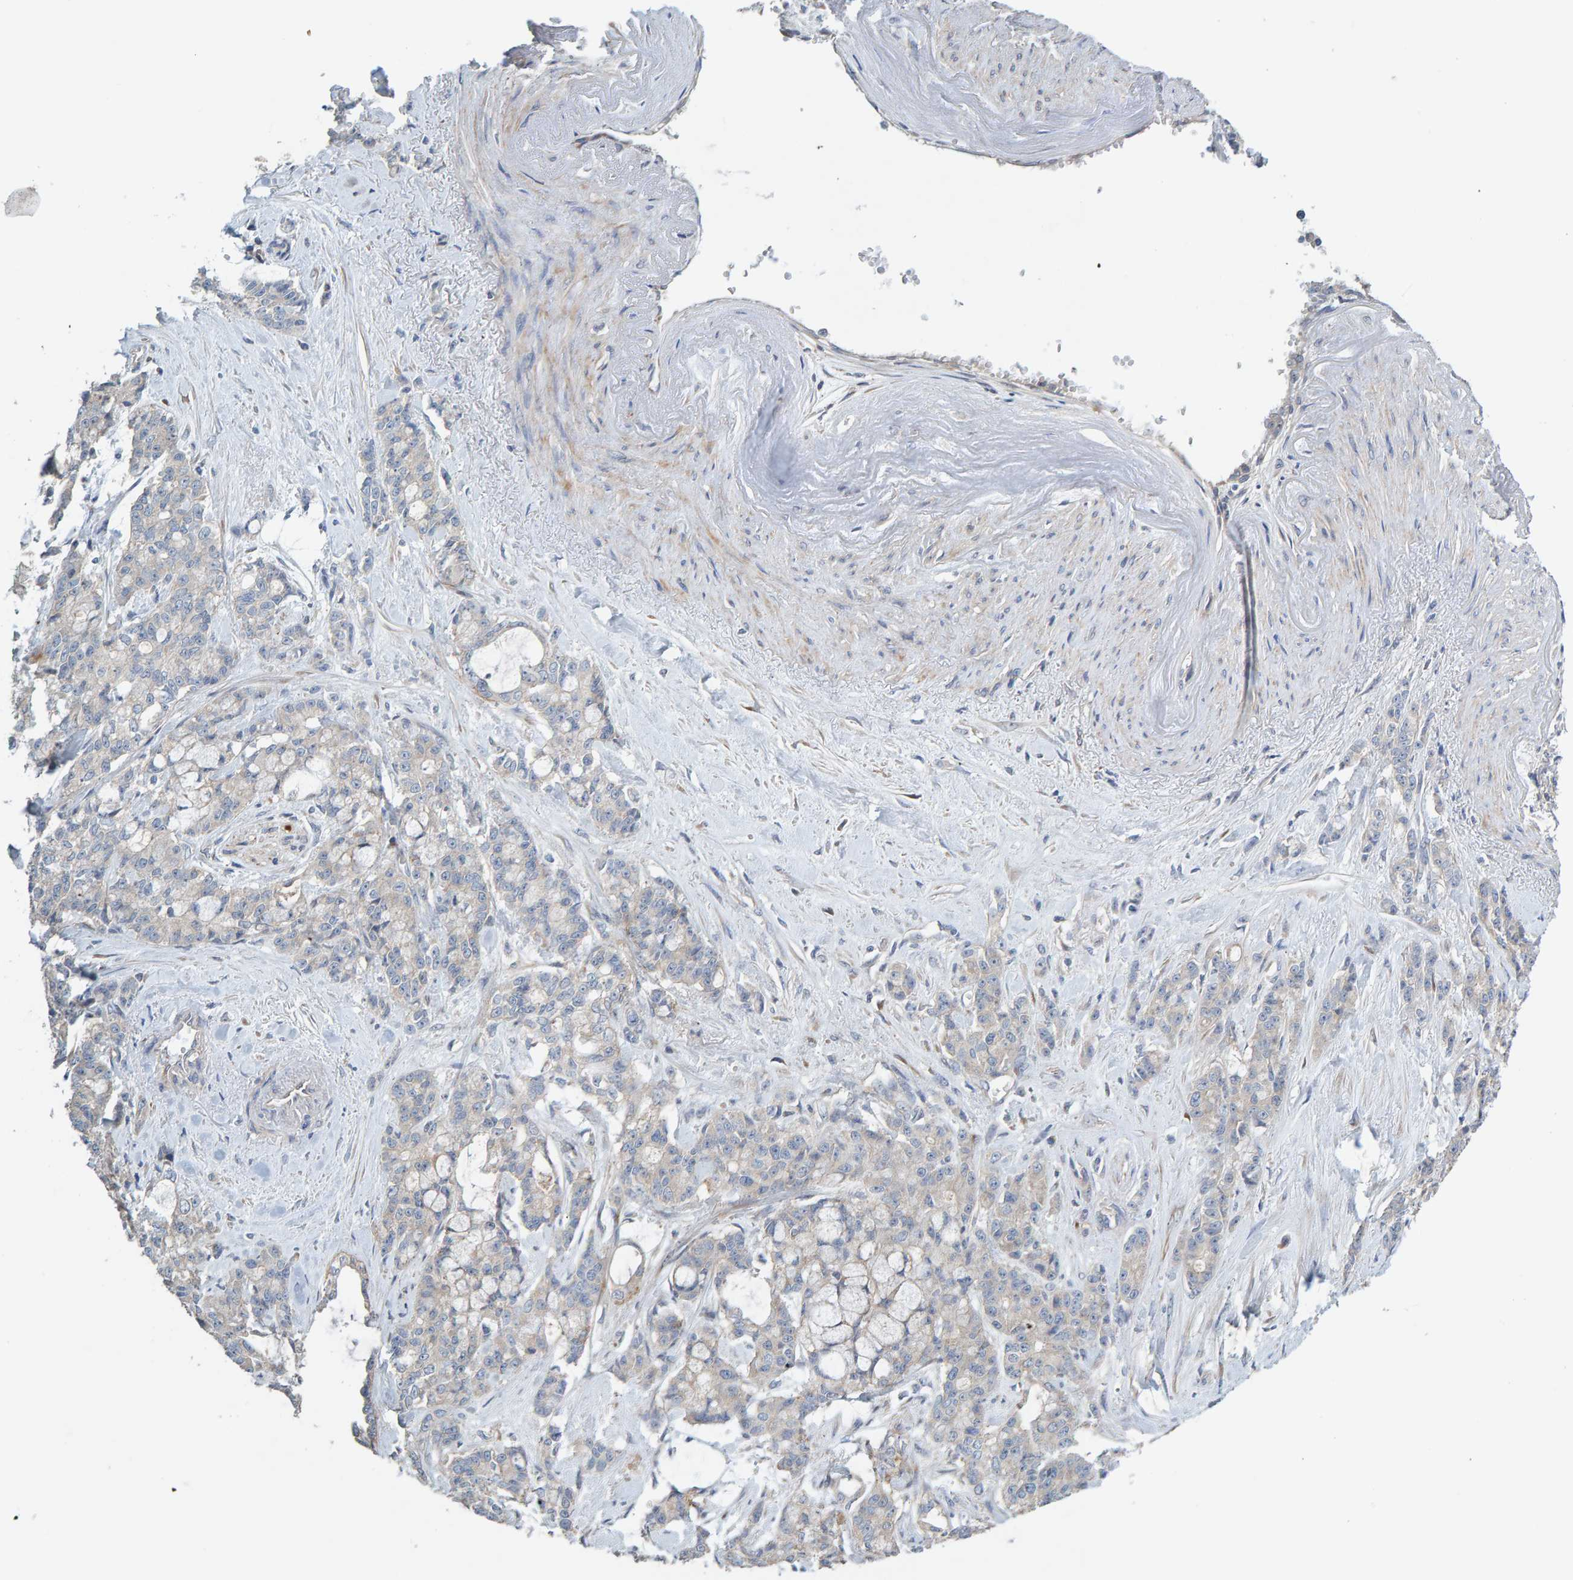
{"staining": {"intensity": "negative", "quantity": "none", "location": "none"}, "tissue": "pancreatic cancer", "cell_type": "Tumor cells", "image_type": "cancer", "snomed": [{"axis": "morphology", "description": "Adenocarcinoma, NOS"}, {"axis": "topography", "description": "Pancreas"}], "caption": "High magnification brightfield microscopy of adenocarcinoma (pancreatic) stained with DAB (brown) and counterstained with hematoxylin (blue): tumor cells show no significant expression.", "gene": "CCM2", "patient": {"sex": "female", "age": 73}}